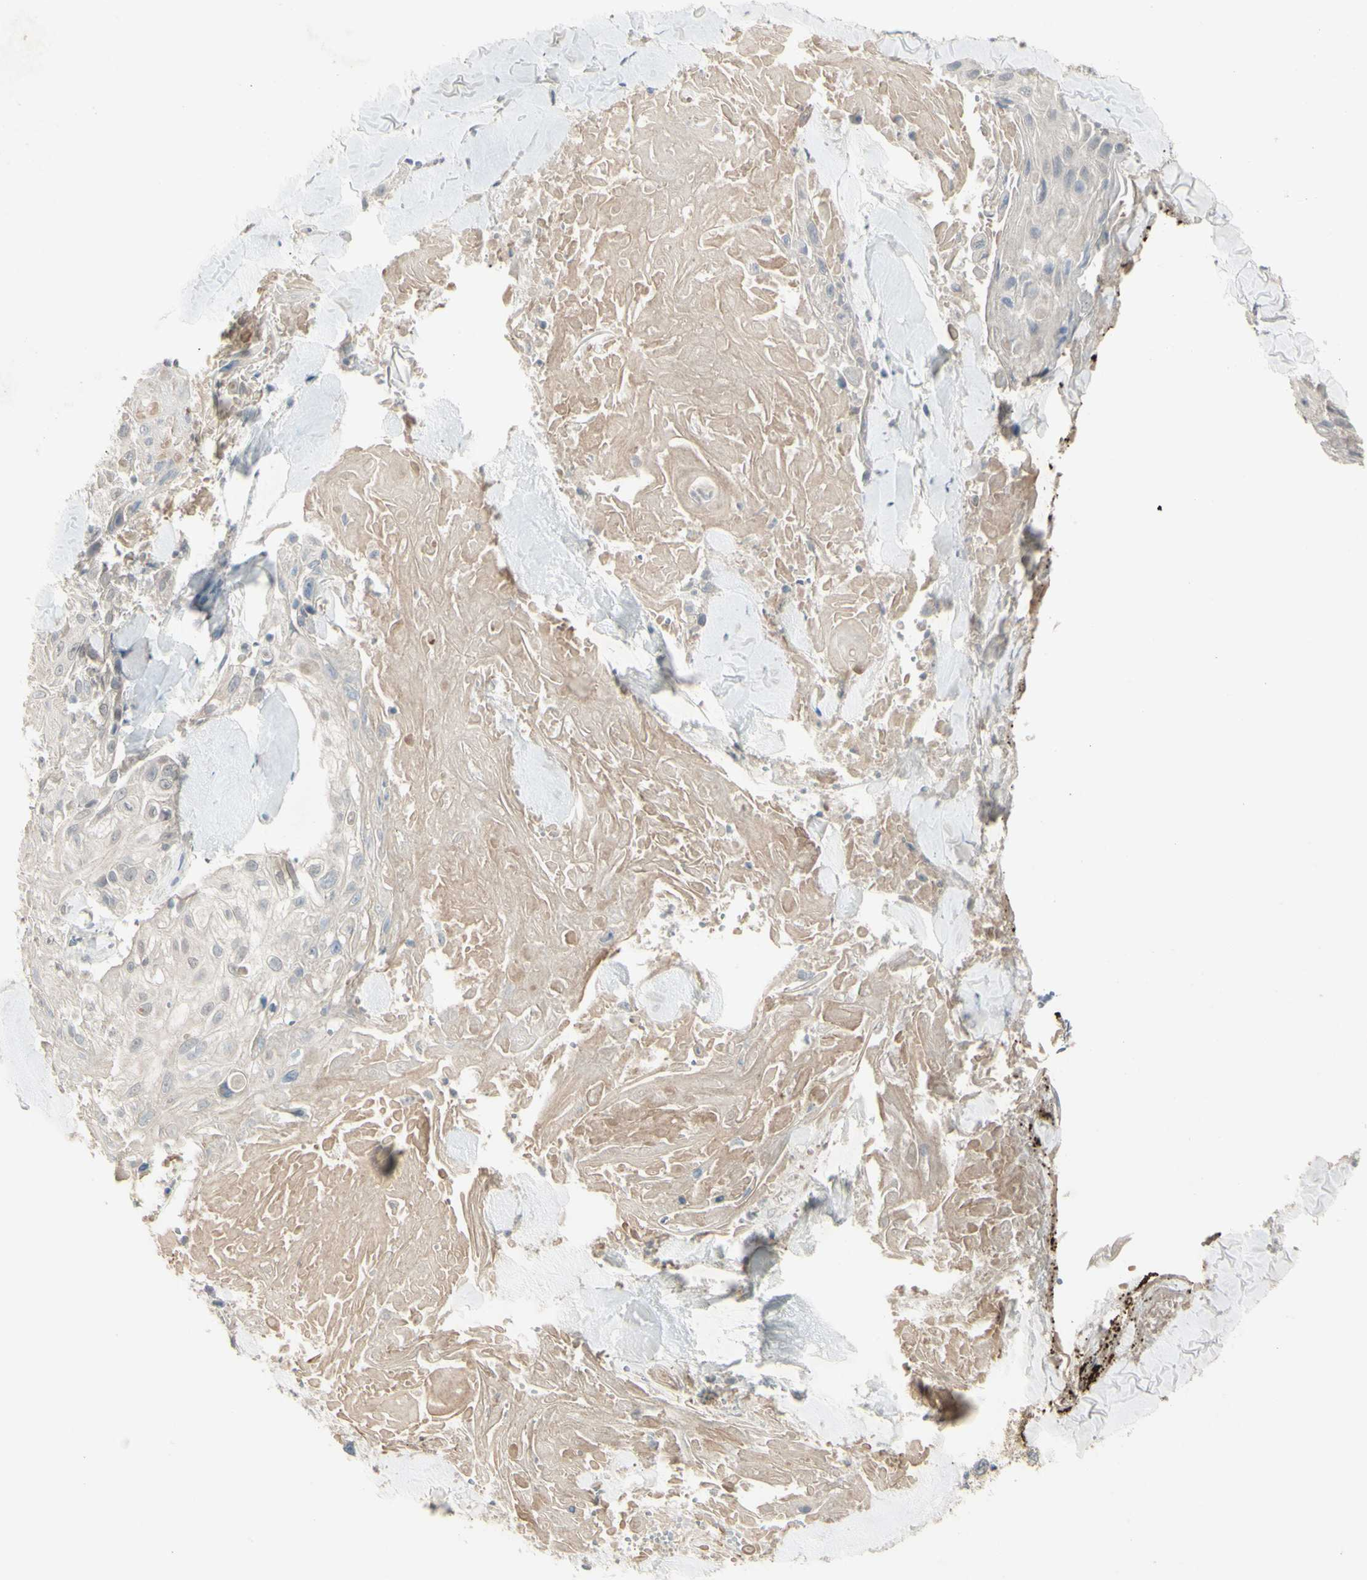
{"staining": {"intensity": "negative", "quantity": "none", "location": "none"}, "tissue": "skin cancer", "cell_type": "Tumor cells", "image_type": "cancer", "snomed": [{"axis": "morphology", "description": "Squamous cell carcinoma, NOS"}, {"axis": "topography", "description": "Skin"}], "caption": "This is an immunohistochemistry image of human skin cancer. There is no positivity in tumor cells.", "gene": "PIAS4", "patient": {"sex": "male", "age": 86}}